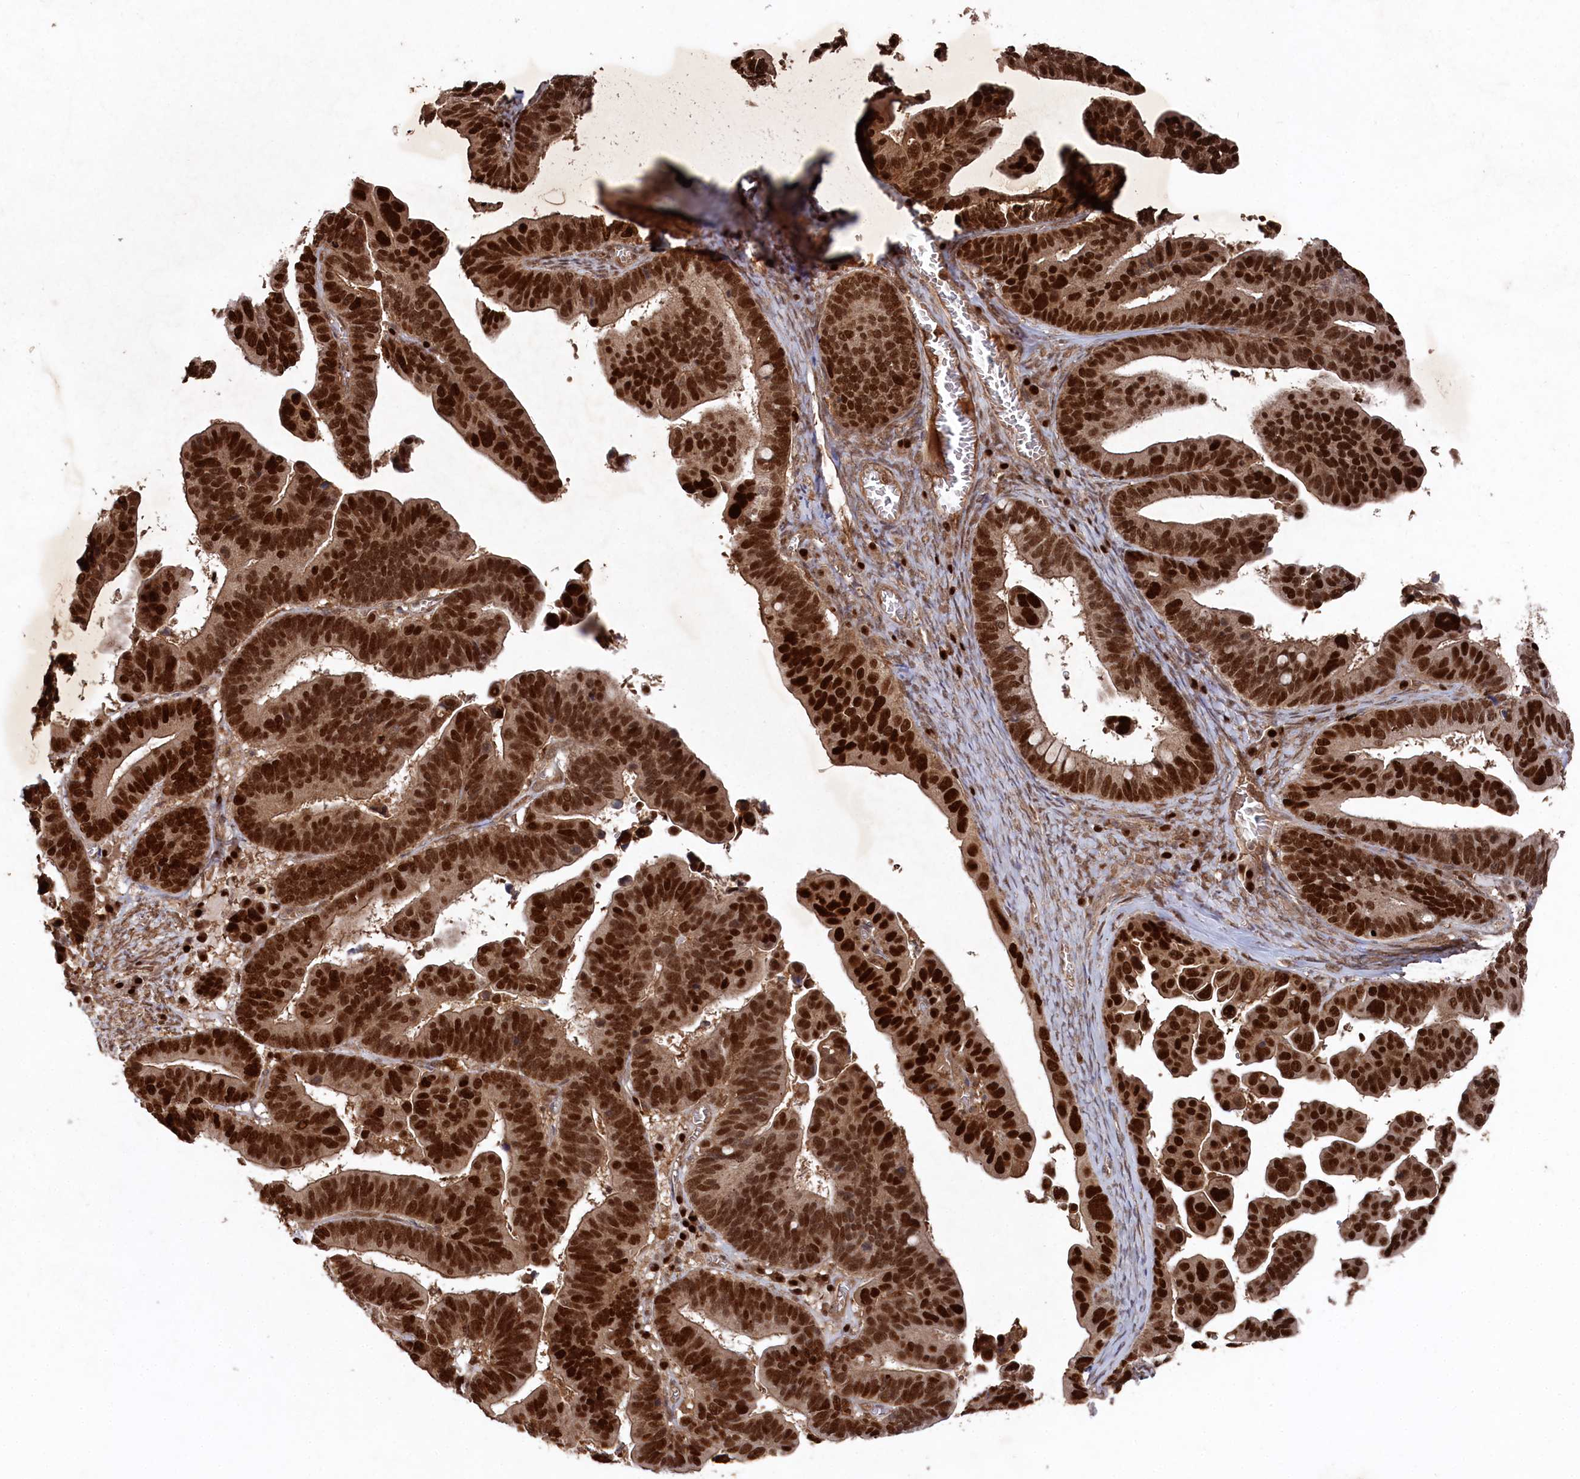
{"staining": {"intensity": "strong", "quantity": ">75%", "location": "nuclear"}, "tissue": "ovarian cancer", "cell_type": "Tumor cells", "image_type": "cancer", "snomed": [{"axis": "morphology", "description": "Cystadenocarcinoma, serous, NOS"}, {"axis": "topography", "description": "Ovary"}], "caption": "A photomicrograph of human ovarian cancer (serous cystadenocarcinoma) stained for a protein shows strong nuclear brown staining in tumor cells. The staining is performed using DAB brown chromogen to label protein expression. The nuclei are counter-stained blue using hematoxylin.", "gene": "BORCS7", "patient": {"sex": "female", "age": 56}}